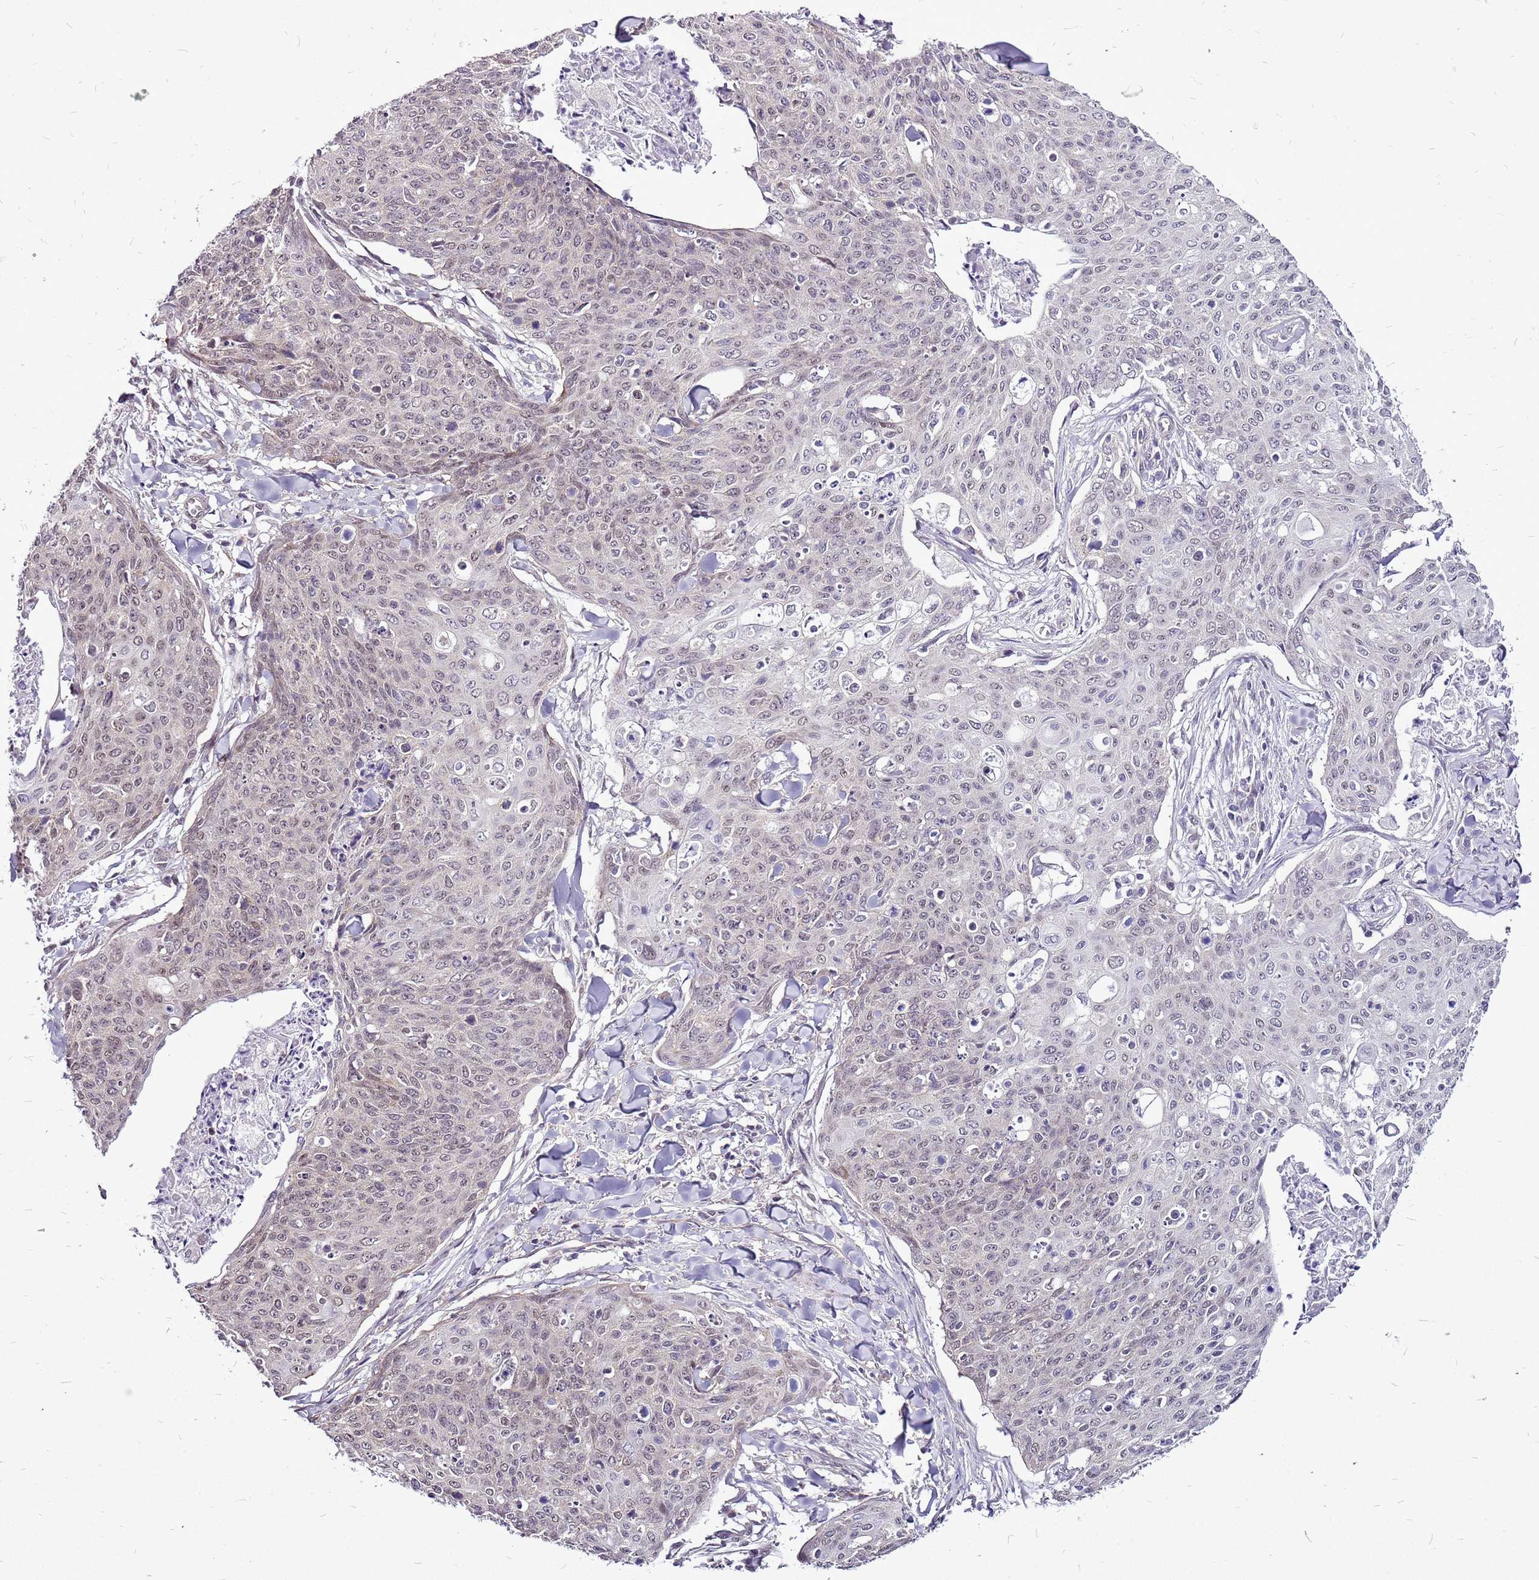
{"staining": {"intensity": "weak", "quantity": "<25%", "location": "nuclear"}, "tissue": "skin cancer", "cell_type": "Tumor cells", "image_type": "cancer", "snomed": [{"axis": "morphology", "description": "Squamous cell carcinoma, NOS"}, {"axis": "topography", "description": "Skin"}, {"axis": "topography", "description": "Vulva"}], "caption": "DAB immunohistochemical staining of human squamous cell carcinoma (skin) exhibits no significant staining in tumor cells. Brightfield microscopy of IHC stained with DAB (3,3'-diaminobenzidine) (brown) and hematoxylin (blue), captured at high magnification.", "gene": "CCDC166", "patient": {"sex": "female", "age": 85}}